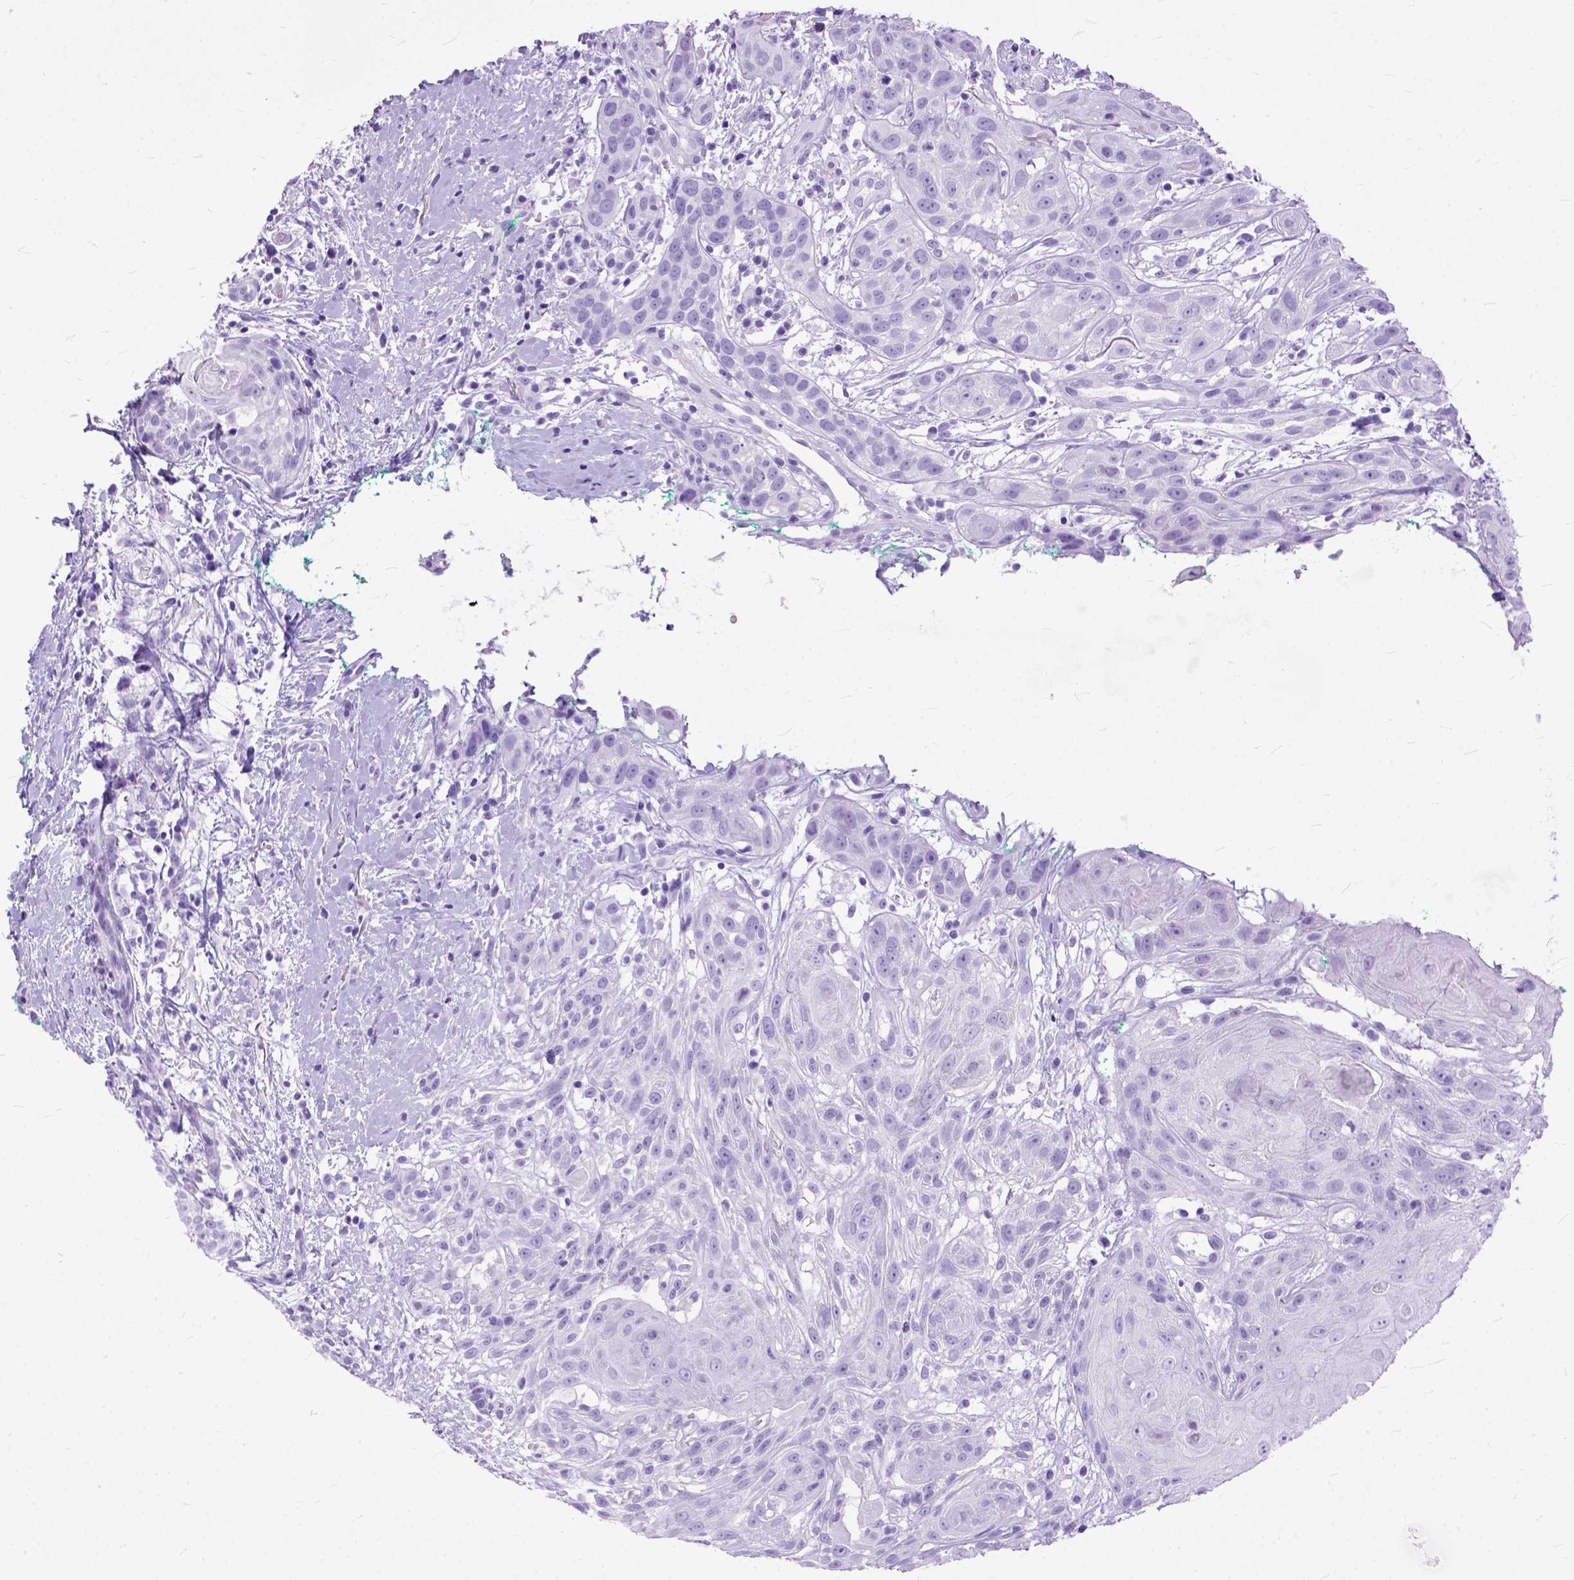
{"staining": {"intensity": "negative", "quantity": "none", "location": "none"}, "tissue": "head and neck cancer", "cell_type": "Tumor cells", "image_type": "cancer", "snomed": [{"axis": "morphology", "description": "Normal tissue, NOS"}, {"axis": "morphology", "description": "Squamous cell carcinoma, NOS"}, {"axis": "topography", "description": "Oral tissue"}, {"axis": "topography", "description": "Salivary gland"}, {"axis": "topography", "description": "Head-Neck"}], "caption": "Immunohistochemical staining of head and neck cancer (squamous cell carcinoma) displays no significant expression in tumor cells.", "gene": "GNGT1", "patient": {"sex": "female", "age": 62}}